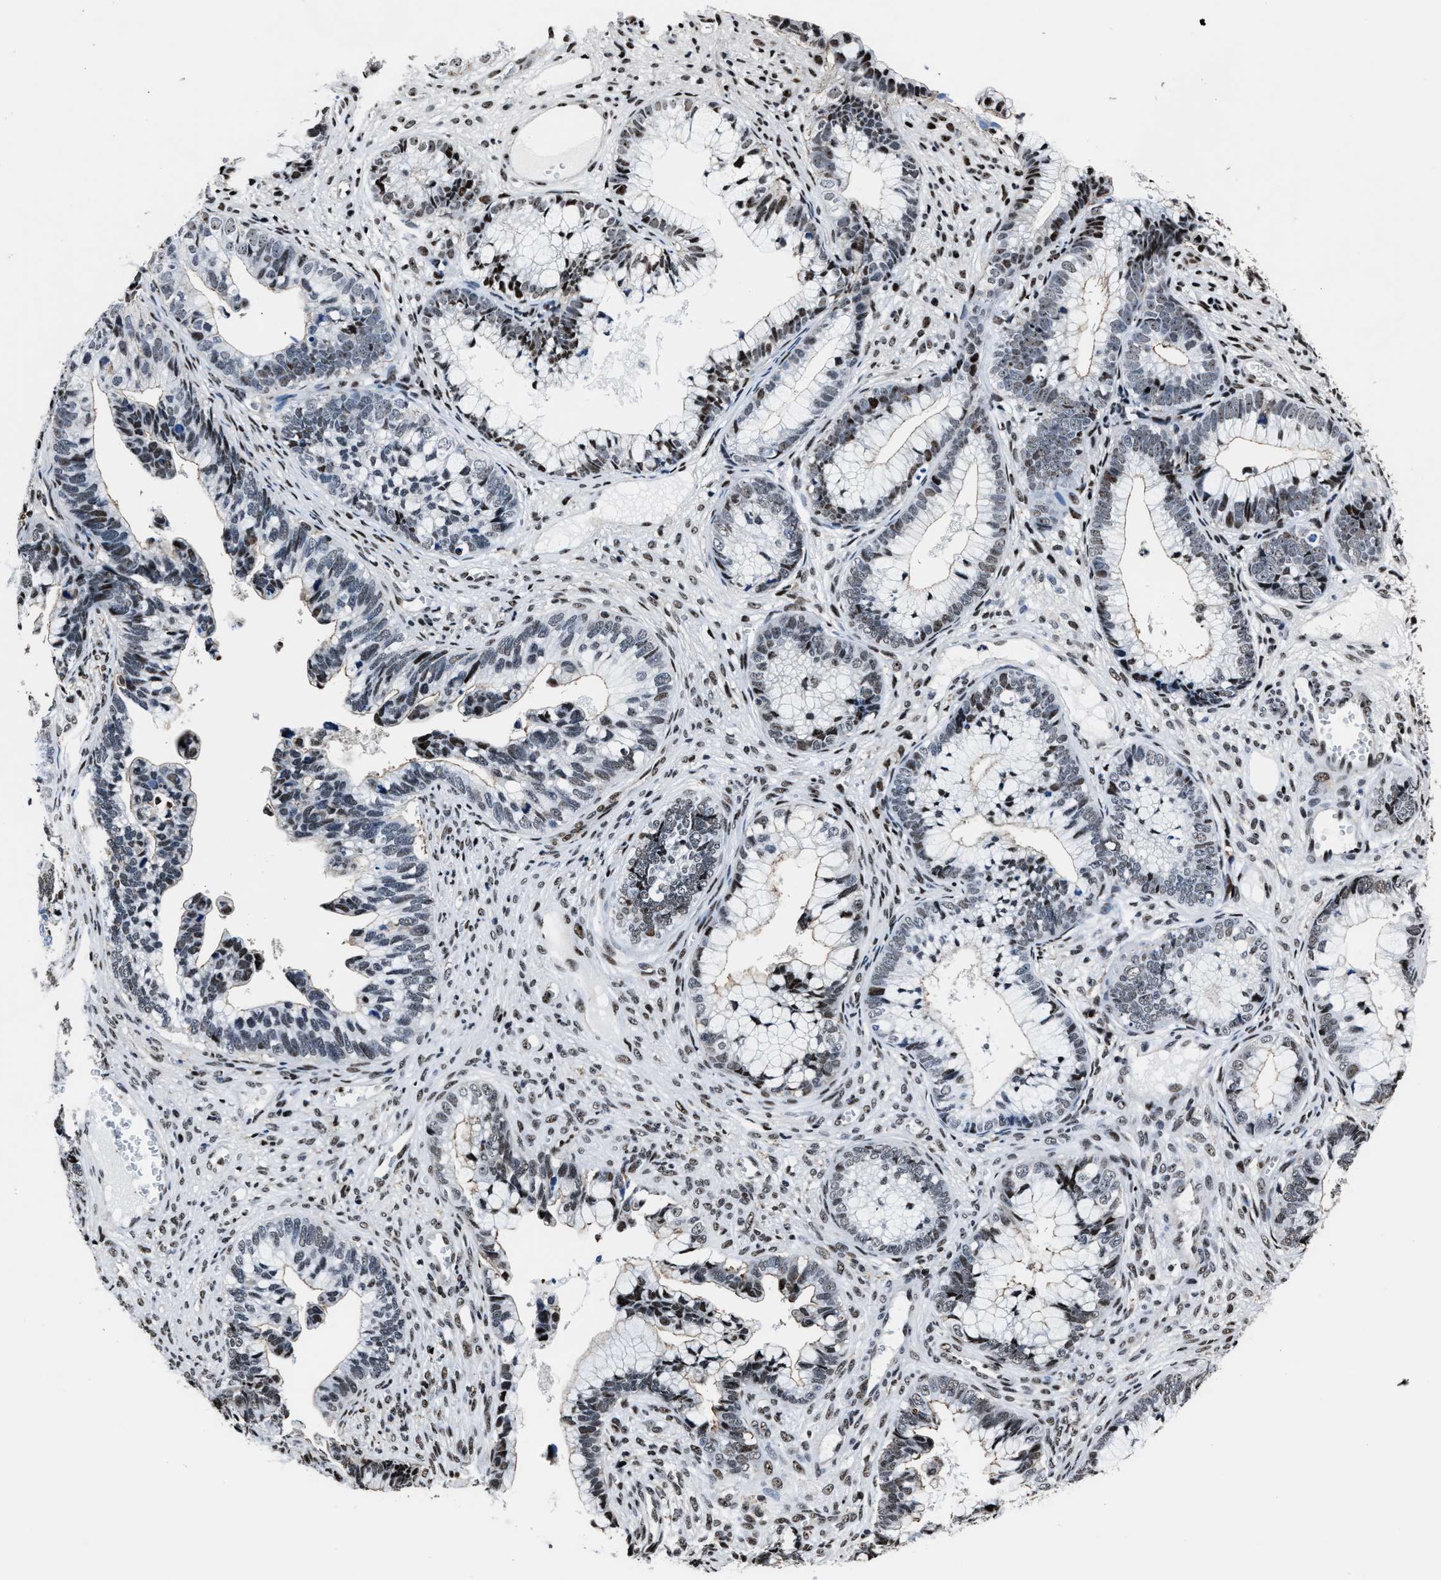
{"staining": {"intensity": "moderate", "quantity": "<25%", "location": "nuclear"}, "tissue": "cervical cancer", "cell_type": "Tumor cells", "image_type": "cancer", "snomed": [{"axis": "morphology", "description": "Adenocarcinoma, NOS"}, {"axis": "topography", "description": "Cervix"}], "caption": "IHC micrograph of cervical adenocarcinoma stained for a protein (brown), which demonstrates low levels of moderate nuclear staining in approximately <25% of tumor cells.", "gene": "PPIE", "patient": {"sex": "female", "age": 44}}